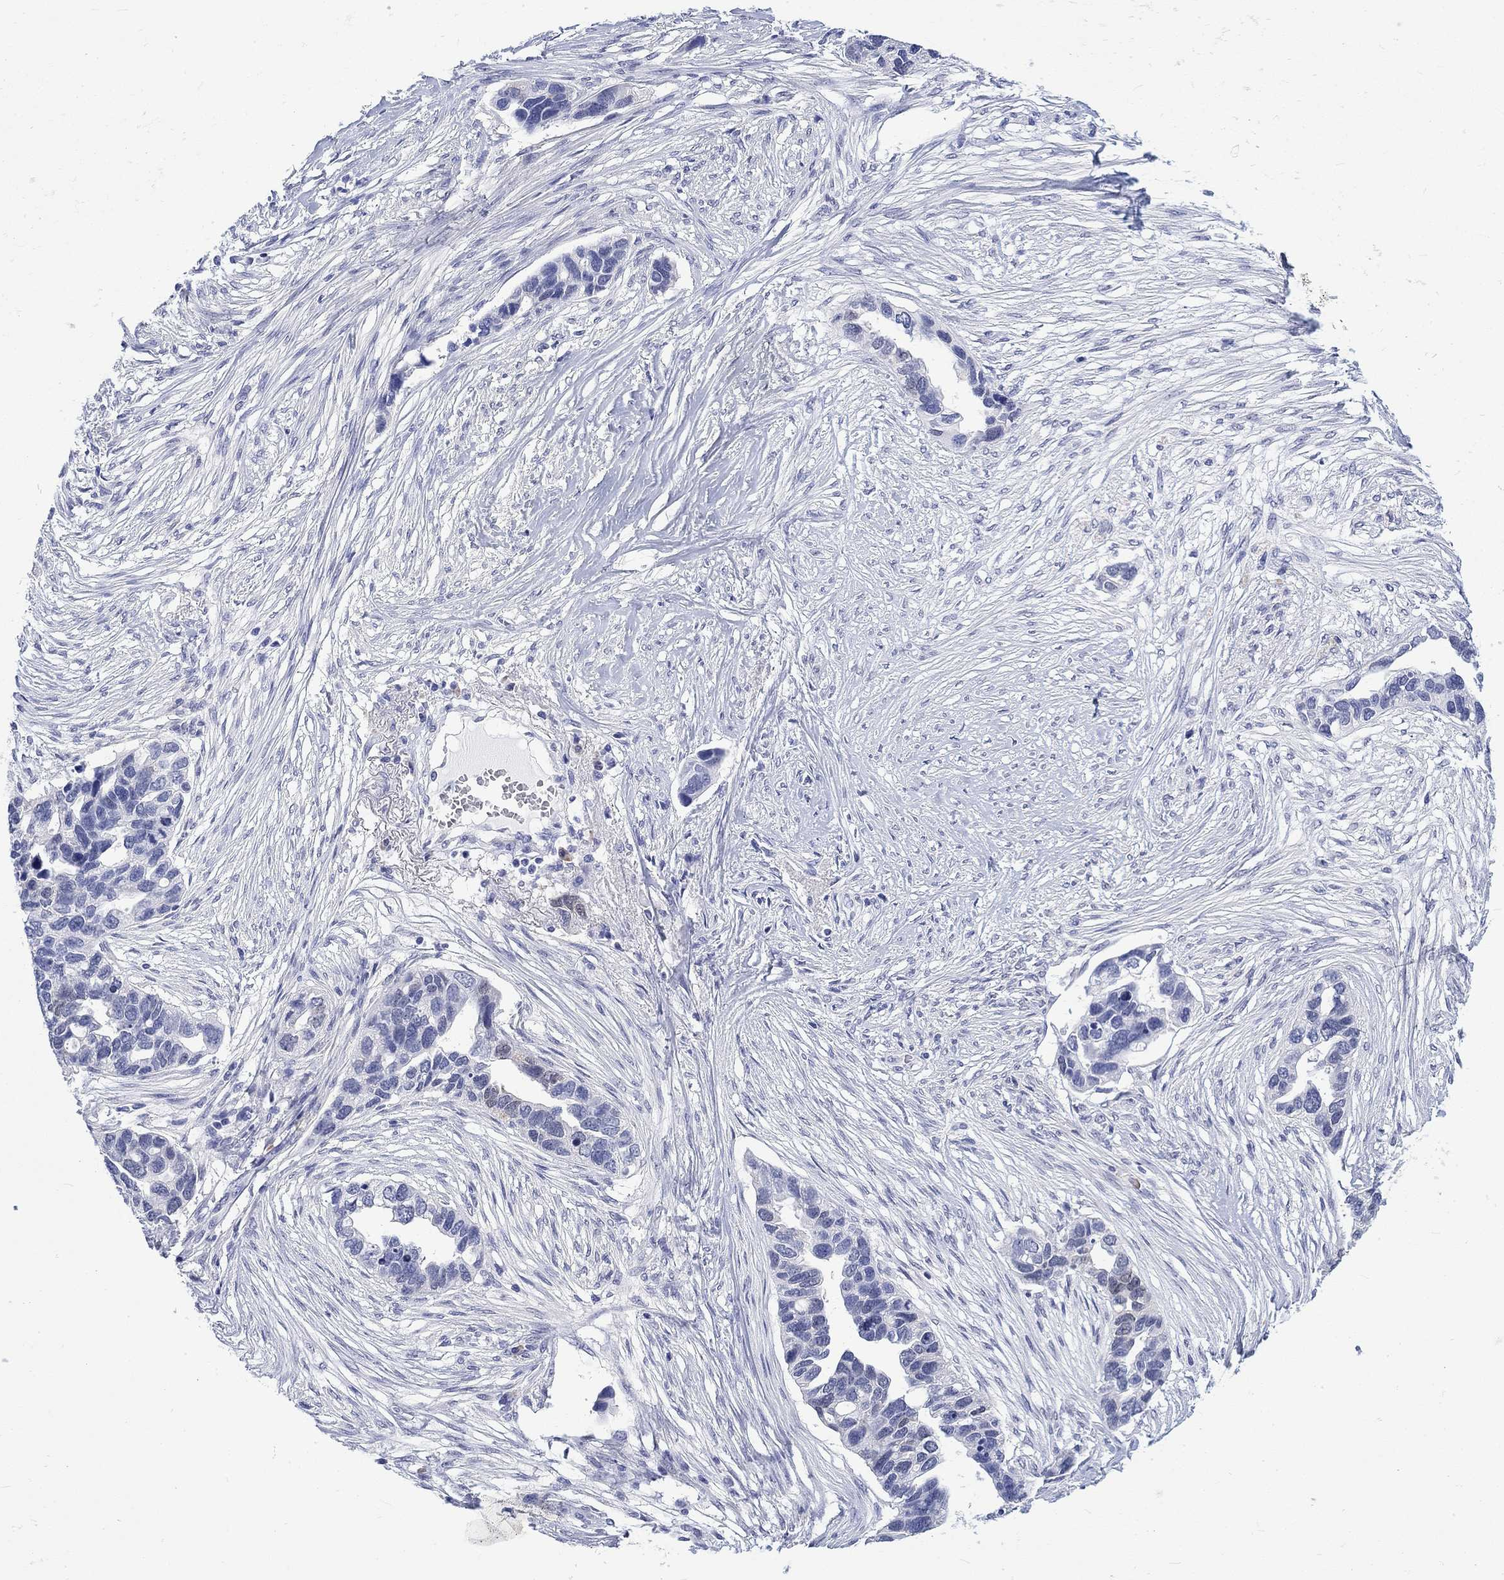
{"staining": {"intensity": "negative", "quantity": "none", "location": "none"}, "tissue": "ovarian cancer", "cell_type": "Tumor cells", "image_type": "cancer", "snomed": [{"axis": "morphology", "description": "Cystadenocarcinoma, serous, NOS"}, {"axis": "topography", "description": "Ovary"}], "caption": "A photomicrograph of ovarian cancer (serous cystadenocarcinoma) stained for a protein shows no brown staining in tumor cells.", "gene": "MSI1", "patient": {"sex": "female", "age": 54}}